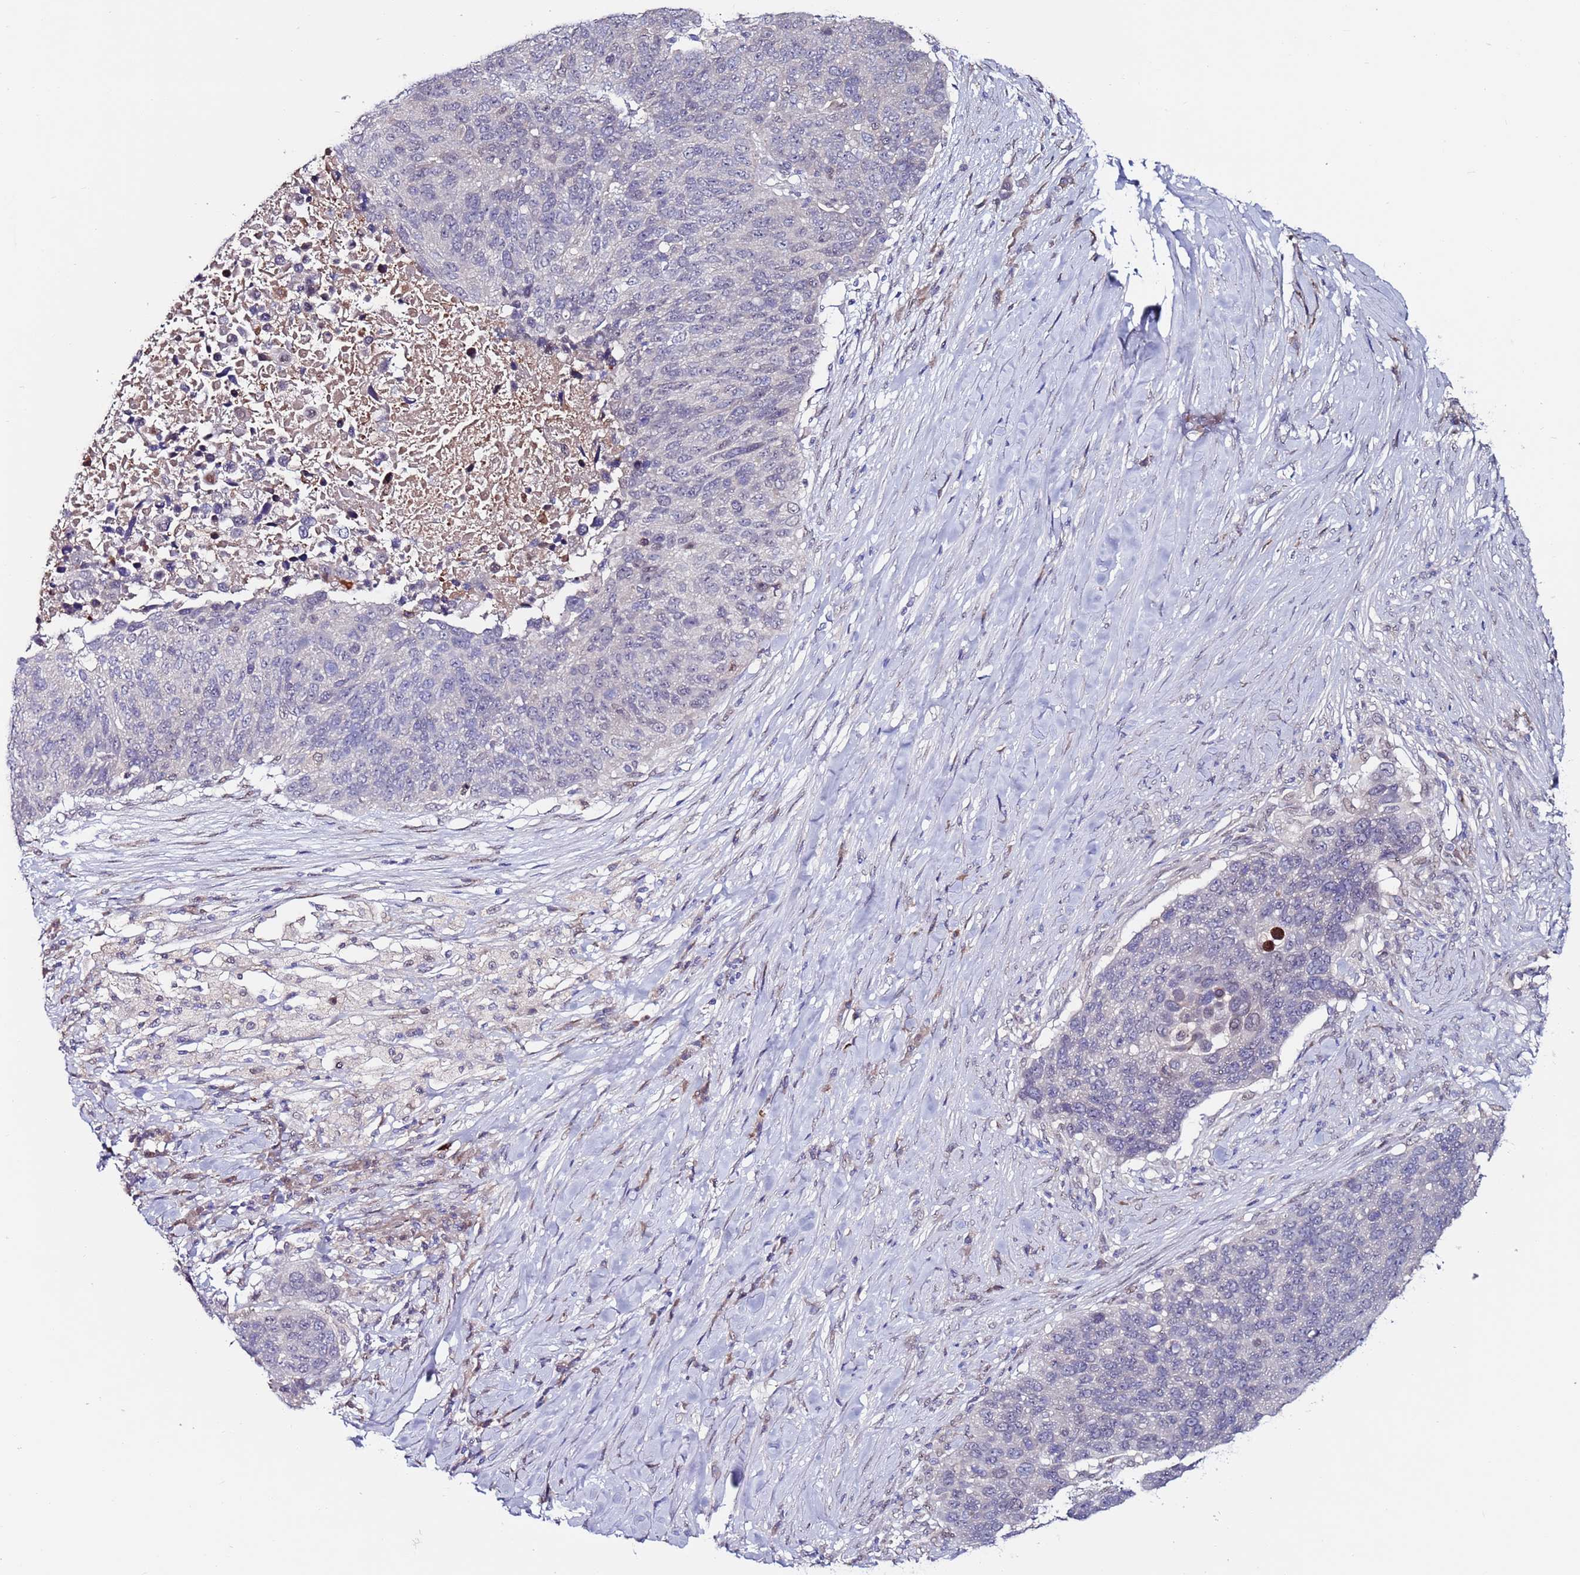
{"staining": {"intensity": "negative", "quantity": "none", "location": "none"}, "tissue": "lung cancer", "cell_type": "Tumor cells", "image_type": "cancer", "snomed": [{"axis": "morphology", "description": "Normal tissue, NOS"}, {"axis": "morphology", "description": "Squamous cell carcinoma, NOS"}, {"axis": "topography", "description": "Lymph node"}, {"axis": "topography", "description": "Lung"}], "caption": "Tumor cells show no significant protein positivity in squamous cell carcinoma (lung). (IHC, brightfield microscopy, high magnification).", "gene": "FBXO27", "patient": {"sex": "male", "age": 66}}